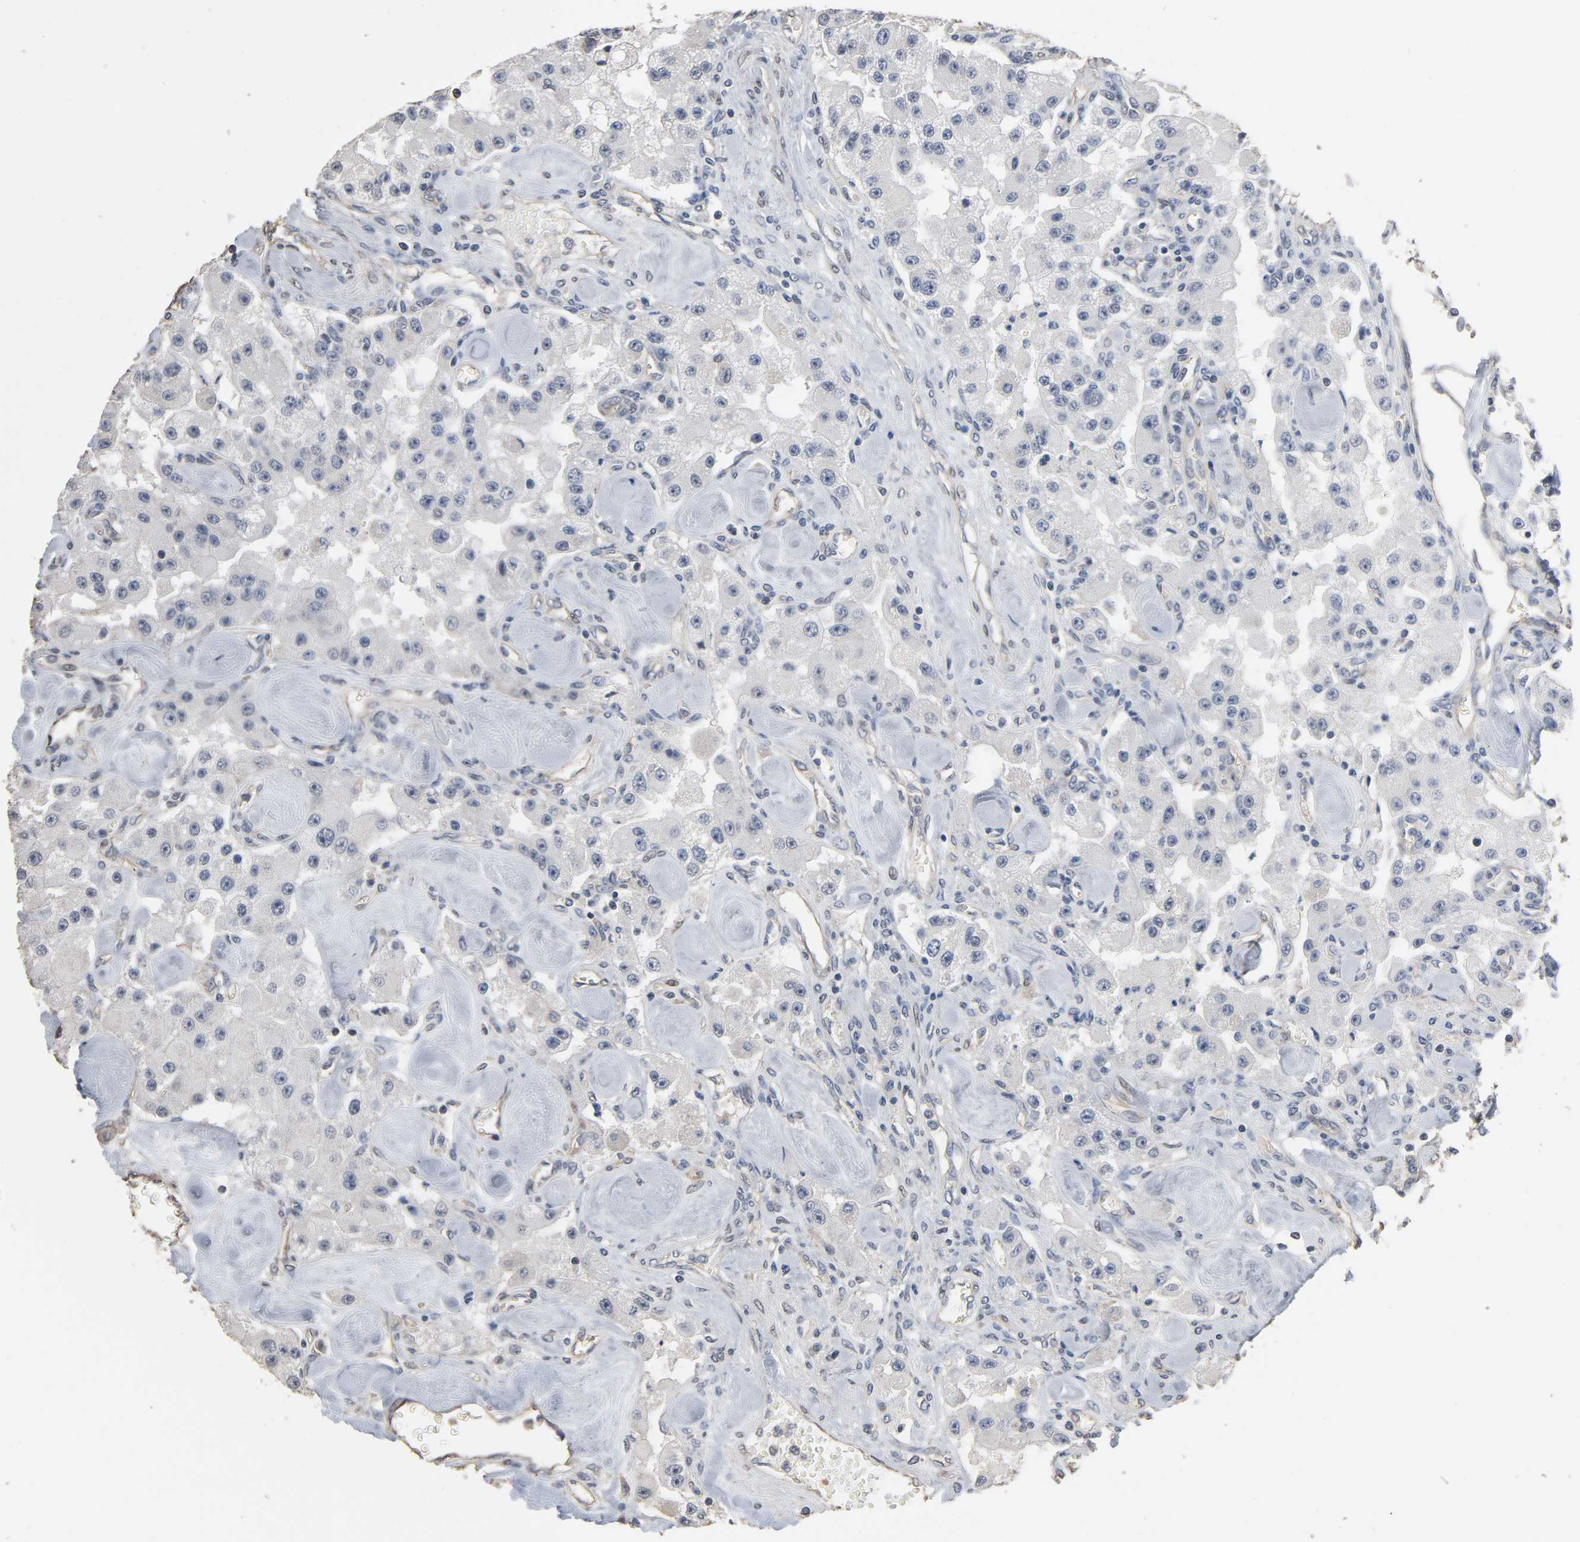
{"staining": {"intensity": "negative", "quantity": "none", "location": "none"}, "tissue": "carcinoid", "cell_type": "Tumor cells", "image_type": "cancer", "snomed": [{"axis": "morphology", "description": "Carcinoid, malignant, NOS"}, {"axis": "topography", "description": "Pancreas"}], "caption": "The histopathology image demonstrates no staining of tumor cells in carcinoid.", "gene": "SOX6", "patient": {"sex": "male", "age": 41}}